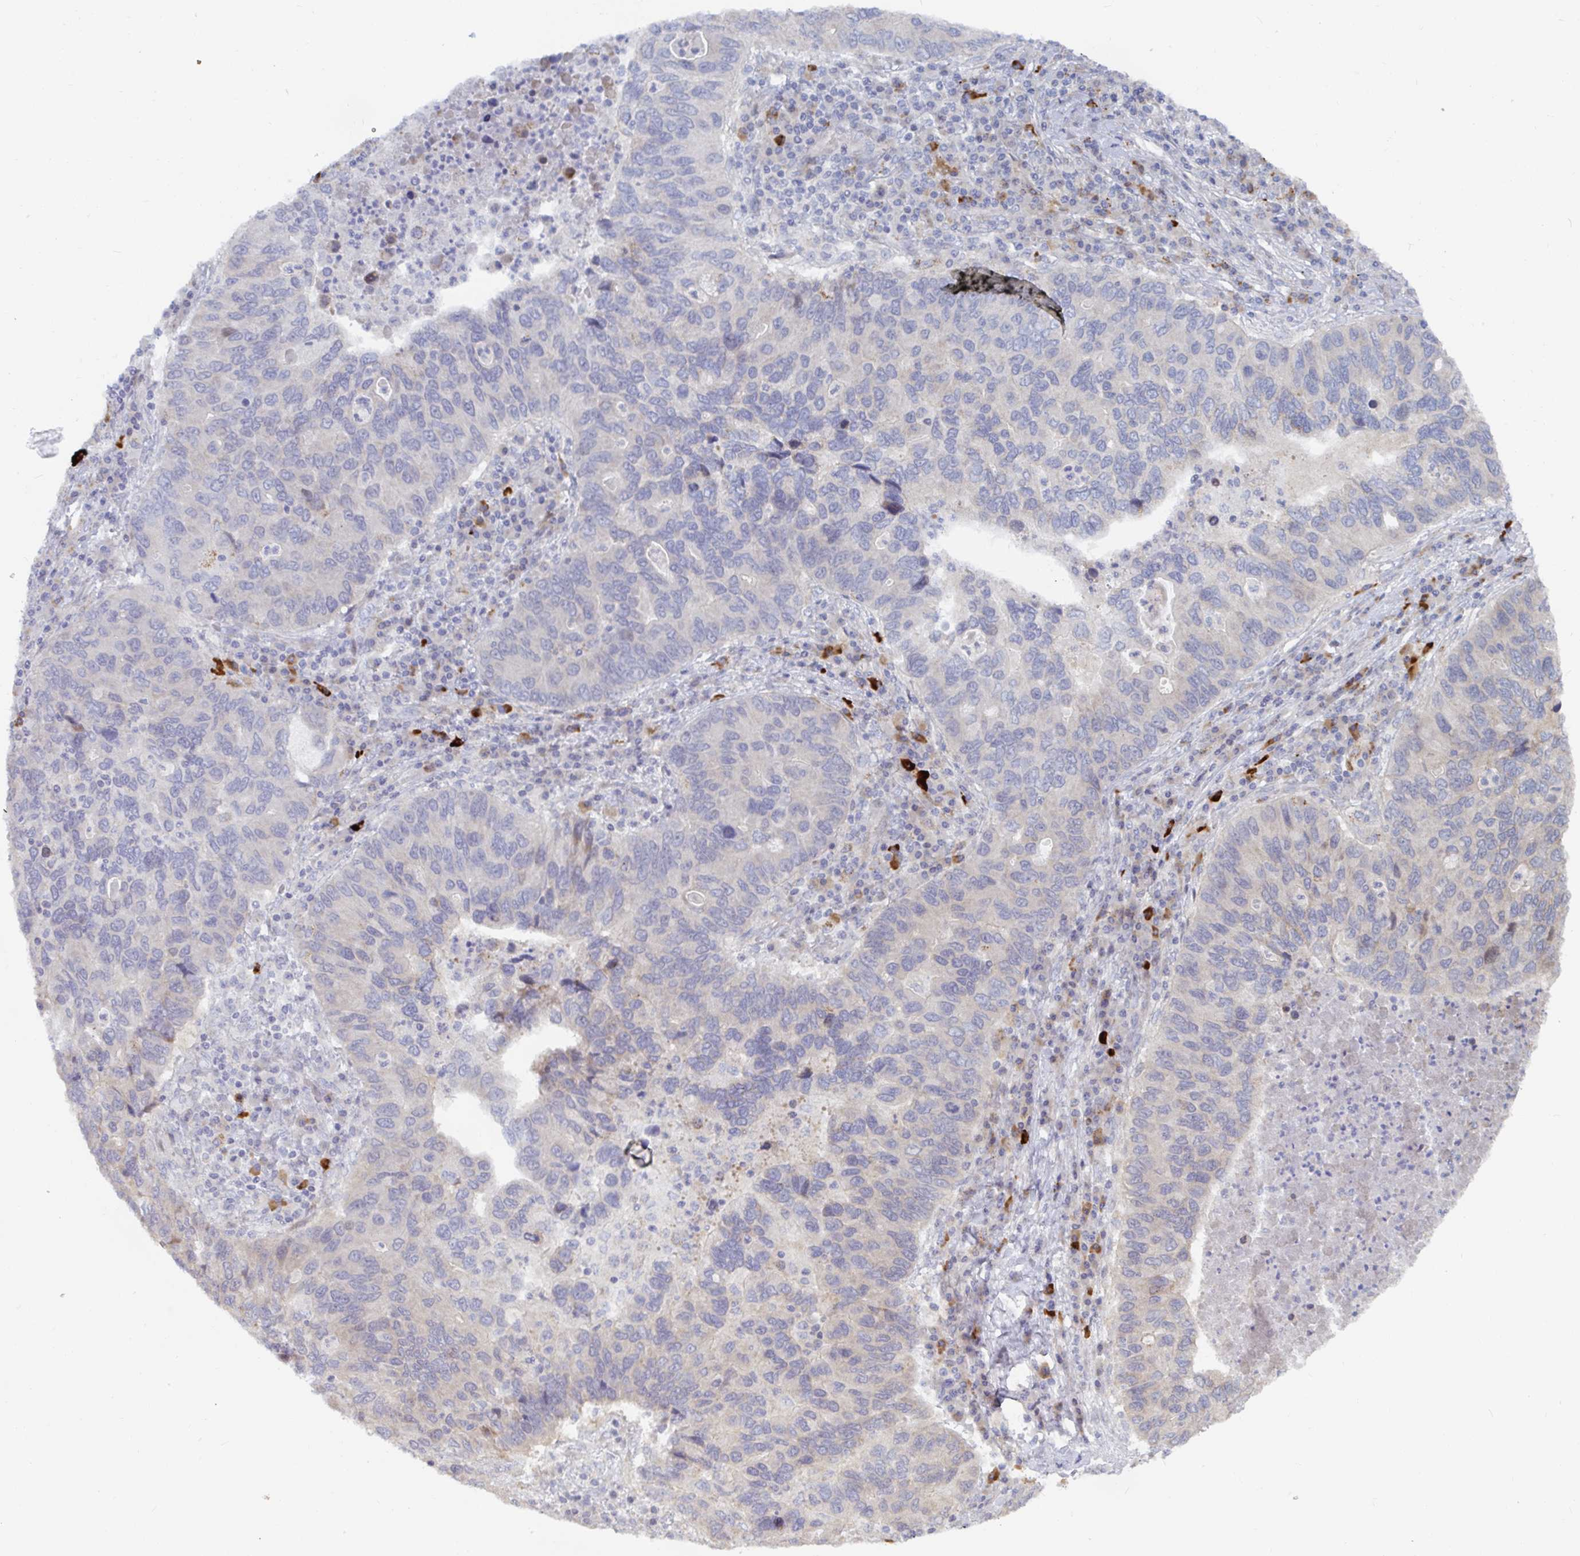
{"staining": {"intensity": "negative", "quantity": "none", "location": "none"}, "tissue": "lung cancer", "cell_type": "Tumor cells", "image_type": "cancer", "snomed": [{"axis": "morphology", "description": "Adenocarcinoma, NOS"}, {"axis": "morphology", "description": "Adenocarcinoma, metastatic, NOS"}, {"axis": "topography", "description": "Lymph node"}, {"axis": "topography", "description": "Lung"}], "caption": "Immunohistochemistry of lung cancer demonstrates no staining in tumor cells.", "gene": "SSH2", "patient": {"sex": "female", "age": 54}}